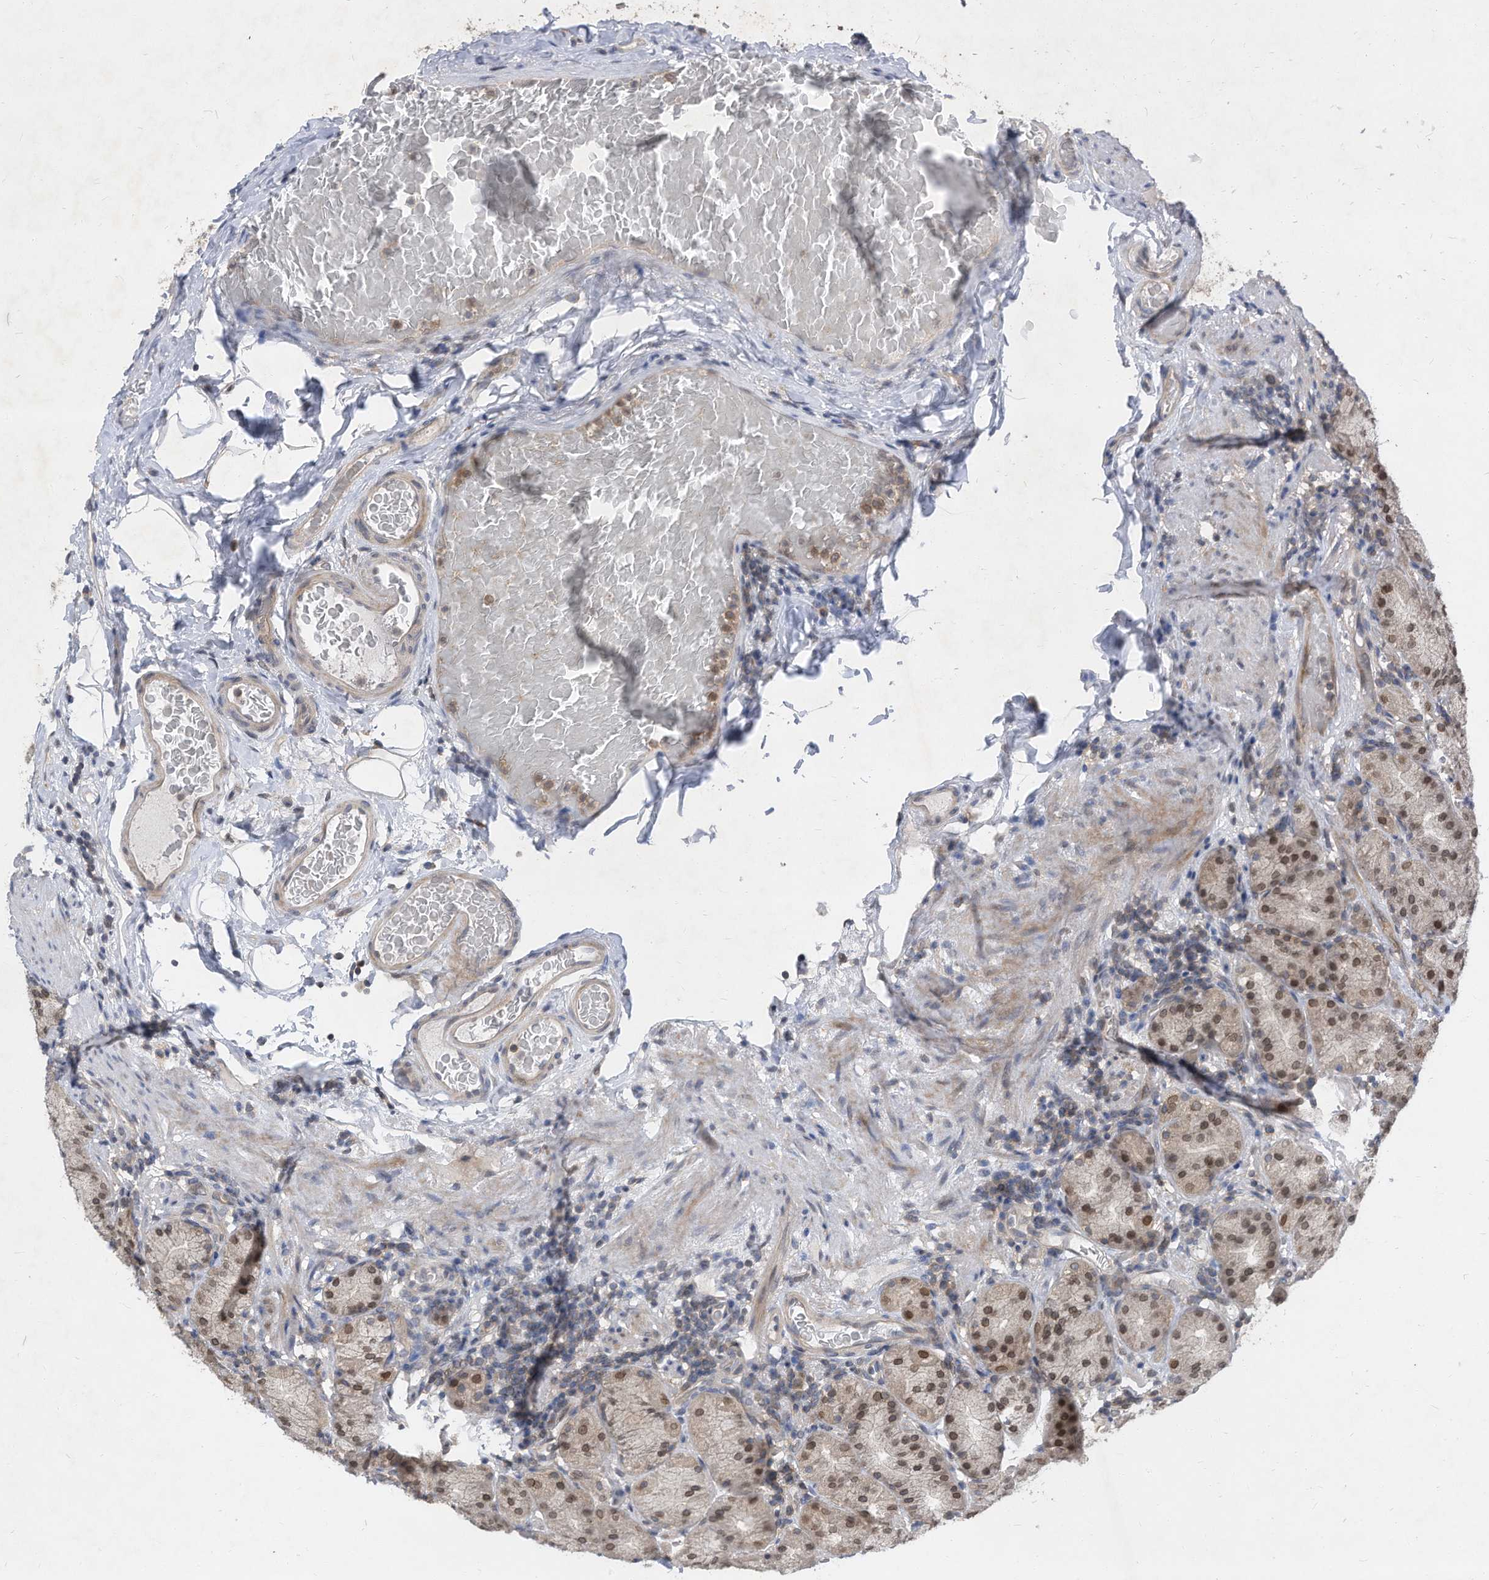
{"staining": {"intensity": "moderate", "quantity": ">75%", "location": "nuclear"}, "tissue": "stomach", "cell_type": "Glandular cells", "image_type": "normal", "snomed": [{"axis": "morphology", "description": "Normal tissue, NOS"}, {"axis": "topography", "description": "Stomach, upper"}], "caption": "DAB immunohistochemical staining of normal stomach demonstrates moderate nuclear protein positivity in approximately >75% of glandular cells.", "gene": "KPNB1", "patient": {"sex": "male", "age": 68}}